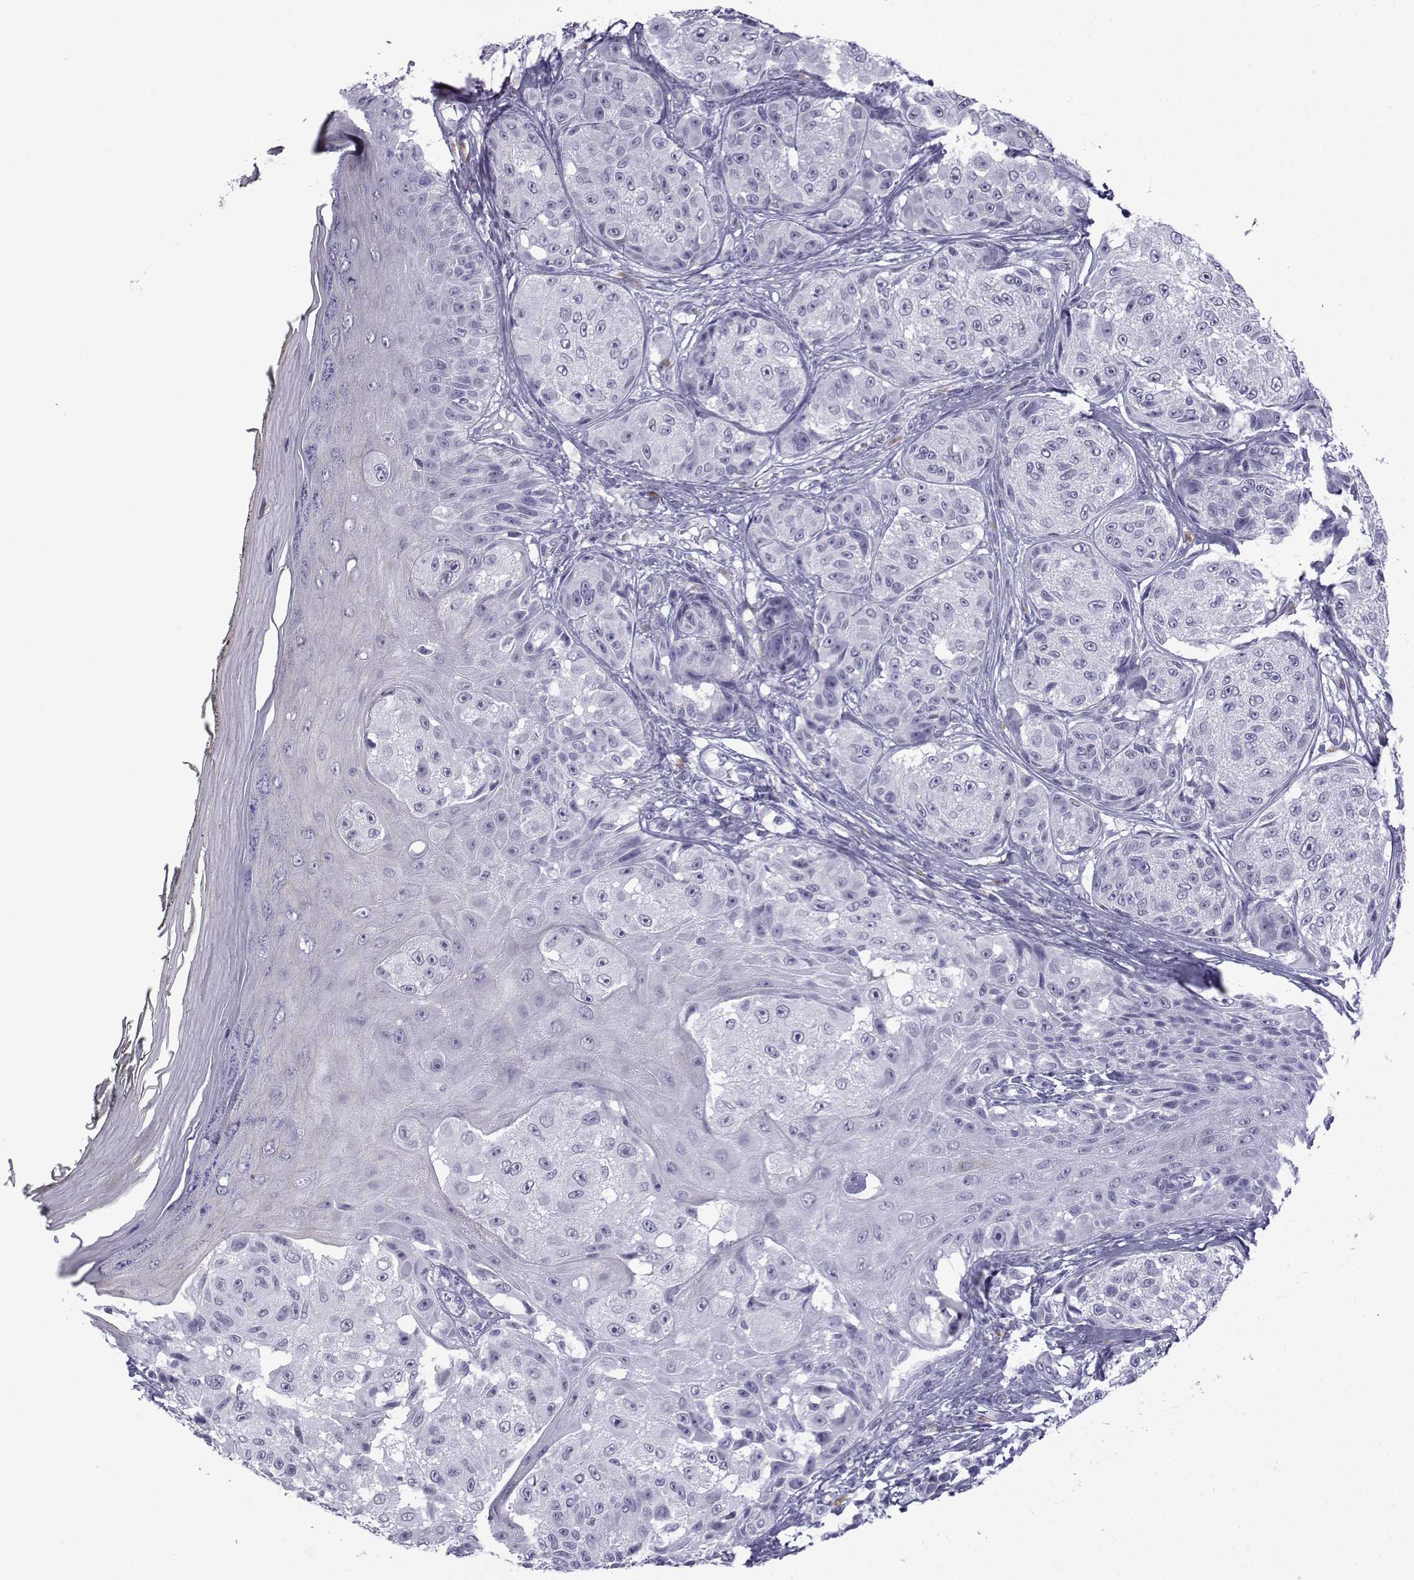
{"staining": {"intensity": "negative", "quantity": "none", "location": "none"}, "tissue": "melanoma", "cell_type": "Tumor cells", "image_type": "cancer", "snomed": [{"axis": "morphology", "description": "Malignant melanoma, NOS"}, {"axis": "topography", "description": "Skin"}], "caption": "This is an immunohistochemistry (IHC) image of human malignant melanoma. There is no expression in tumor cells.", "gene": "MRGBP", "patient": {"sex": "male", "age": 61}}